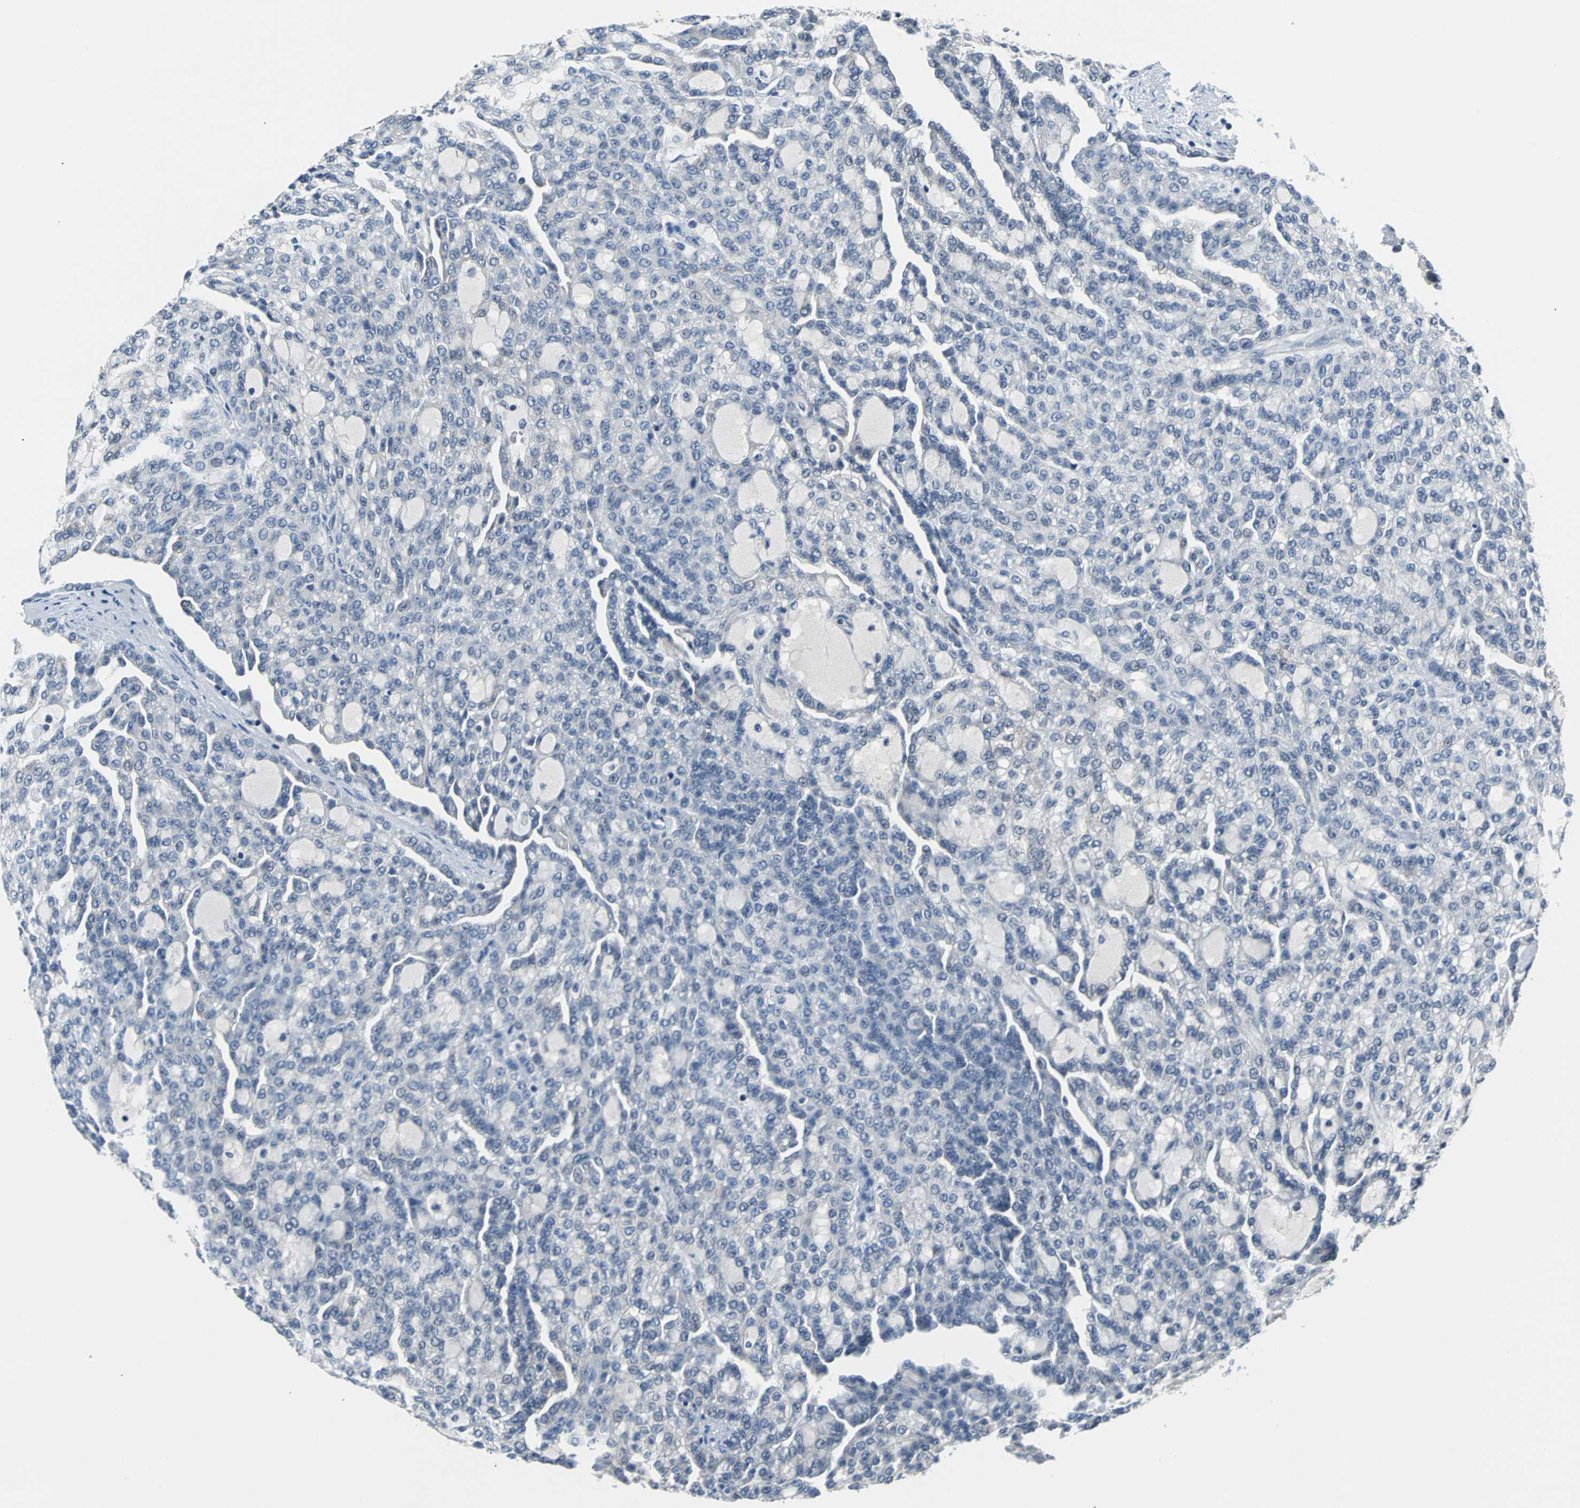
{"staining": {"intensity": "negative", "quantity": "none", "location": "none"}, "tissue": "renal cancer", "cell_type": "Tumor cells", "image_type": "cancer", "snomed": [{"axis": "morphology", "description": "Adenocarcinoma, NOS"}, {"axis": "topography", "description": "Kidney"}], "caption": "Tumor cells show no significant expression in renal cancer.", "gene": "USP28", "patient": {"sex": "male", "age": 63}}